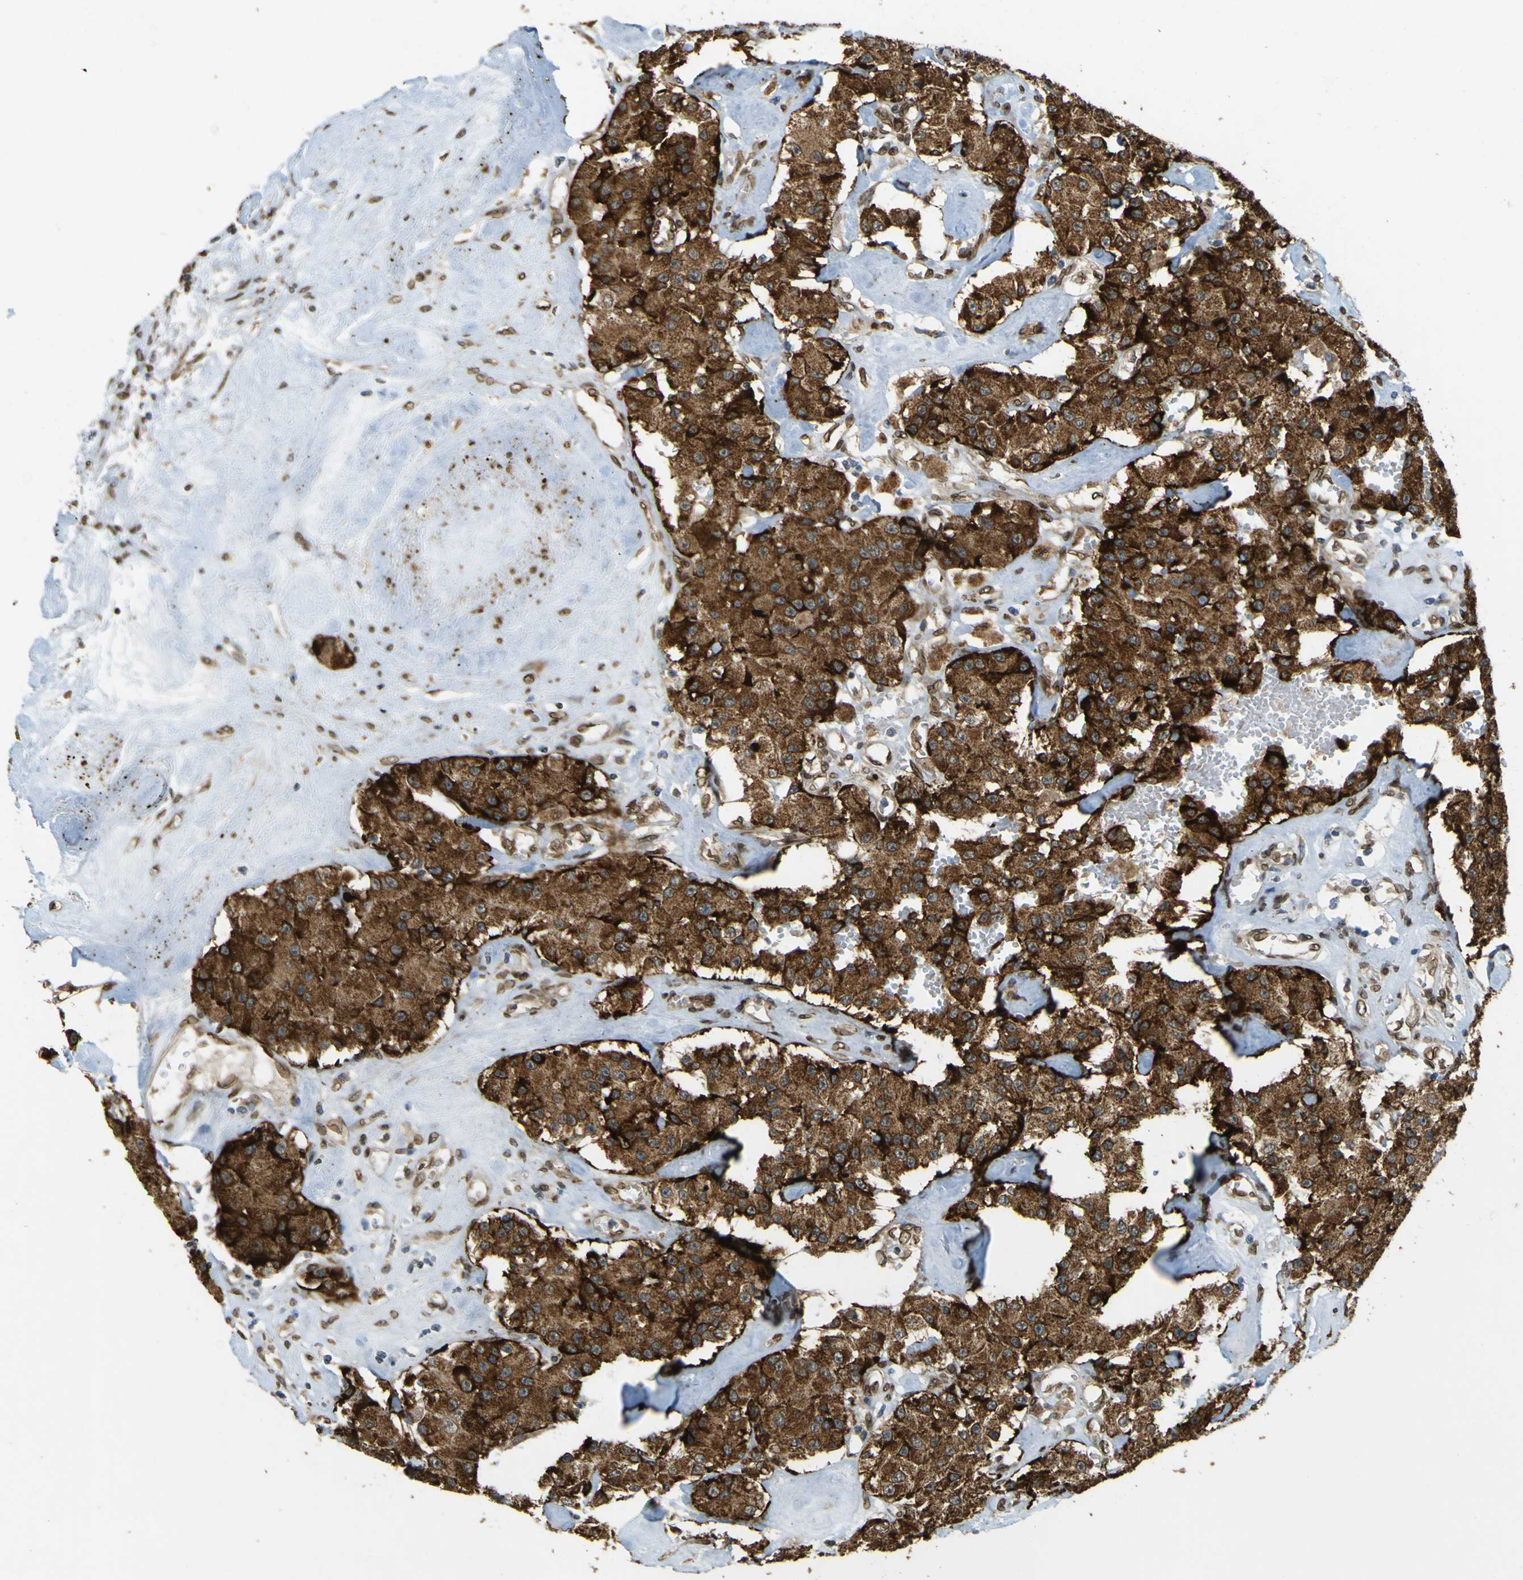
{"staining": {"intensity": "strong", "quantity": ">75%", "location": "cytoplasmic/membranous"}, "tissue": "carcinoid", "cell_type": "Tumor cells", "image_type": "cancer", "snomed": [{"axis": "morphology", "description": "Carcinoid, malignant, NOS"}, {"axis": "topography", "description": "Pancreas"}], "caption": "High-magnification brightfield microscopy of carcinoid (malignant) stained with DAB (brown) and counterstained with hematoxylin (blue). tumor cells exhibit strong cytoplasmic/membranous staining is appreciated in about>75% of cells. The staining was performed using DAB, with brown indicating positive protein expression. Nuclei are stained blue with hematoxylin.", "gene": "GALNT1", "patient": {"sex": "male", "age": 41}}